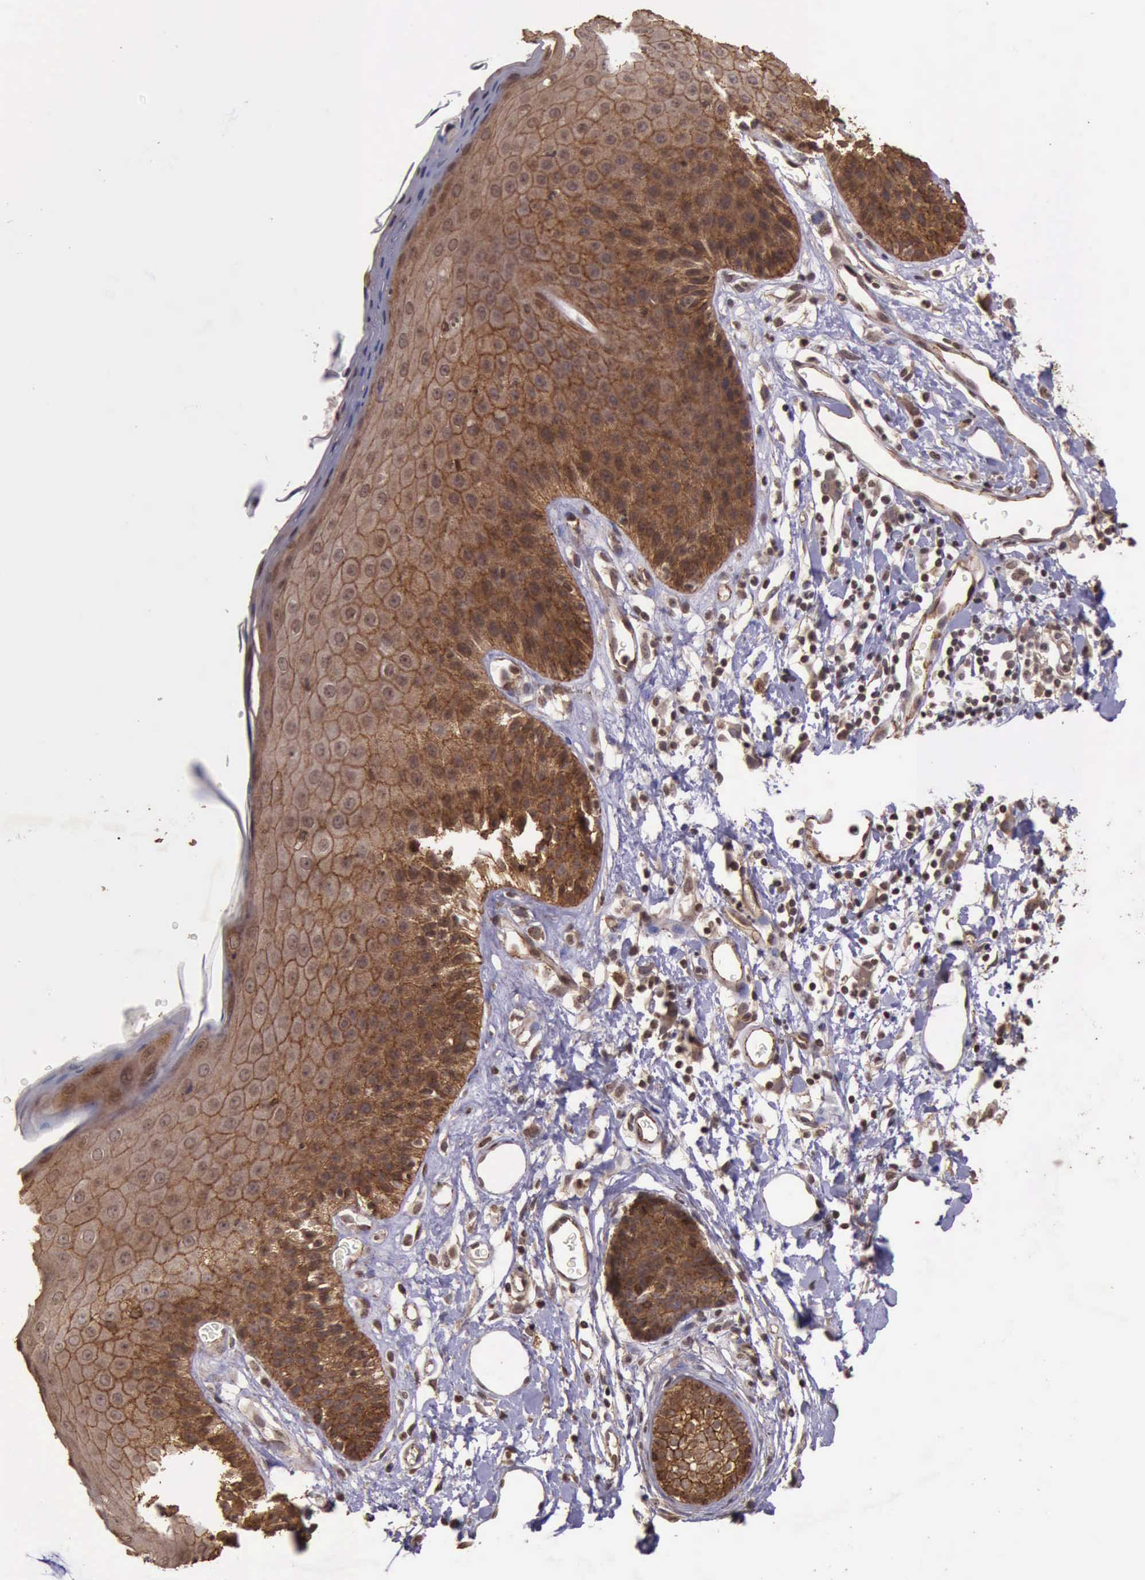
{"staining": {"intensity": "strong", "quantity": ">75%", "location": "cytoplasmic/membranous"}, "tissue": "skin", "cell_type": "Epidermal cells", "image_type": "normal", "snomed": [{"axis": "morphology", "description": "Normal tissue, NOS"}, {"axis": "topography", "description": "Vulva"}, {"axis": "topography", "description": "Peripheral nerve tissue"}], "caption": "High-power microscopy captured an immunohistochemistry image of benign skin, revealing strong cytoplasmic/membranous staining in approximately >75% of epidermal cells. Nuclei are stained in blue.", "gene": "CTNNB1", "patient": {"sex": "female", "age": 68}}